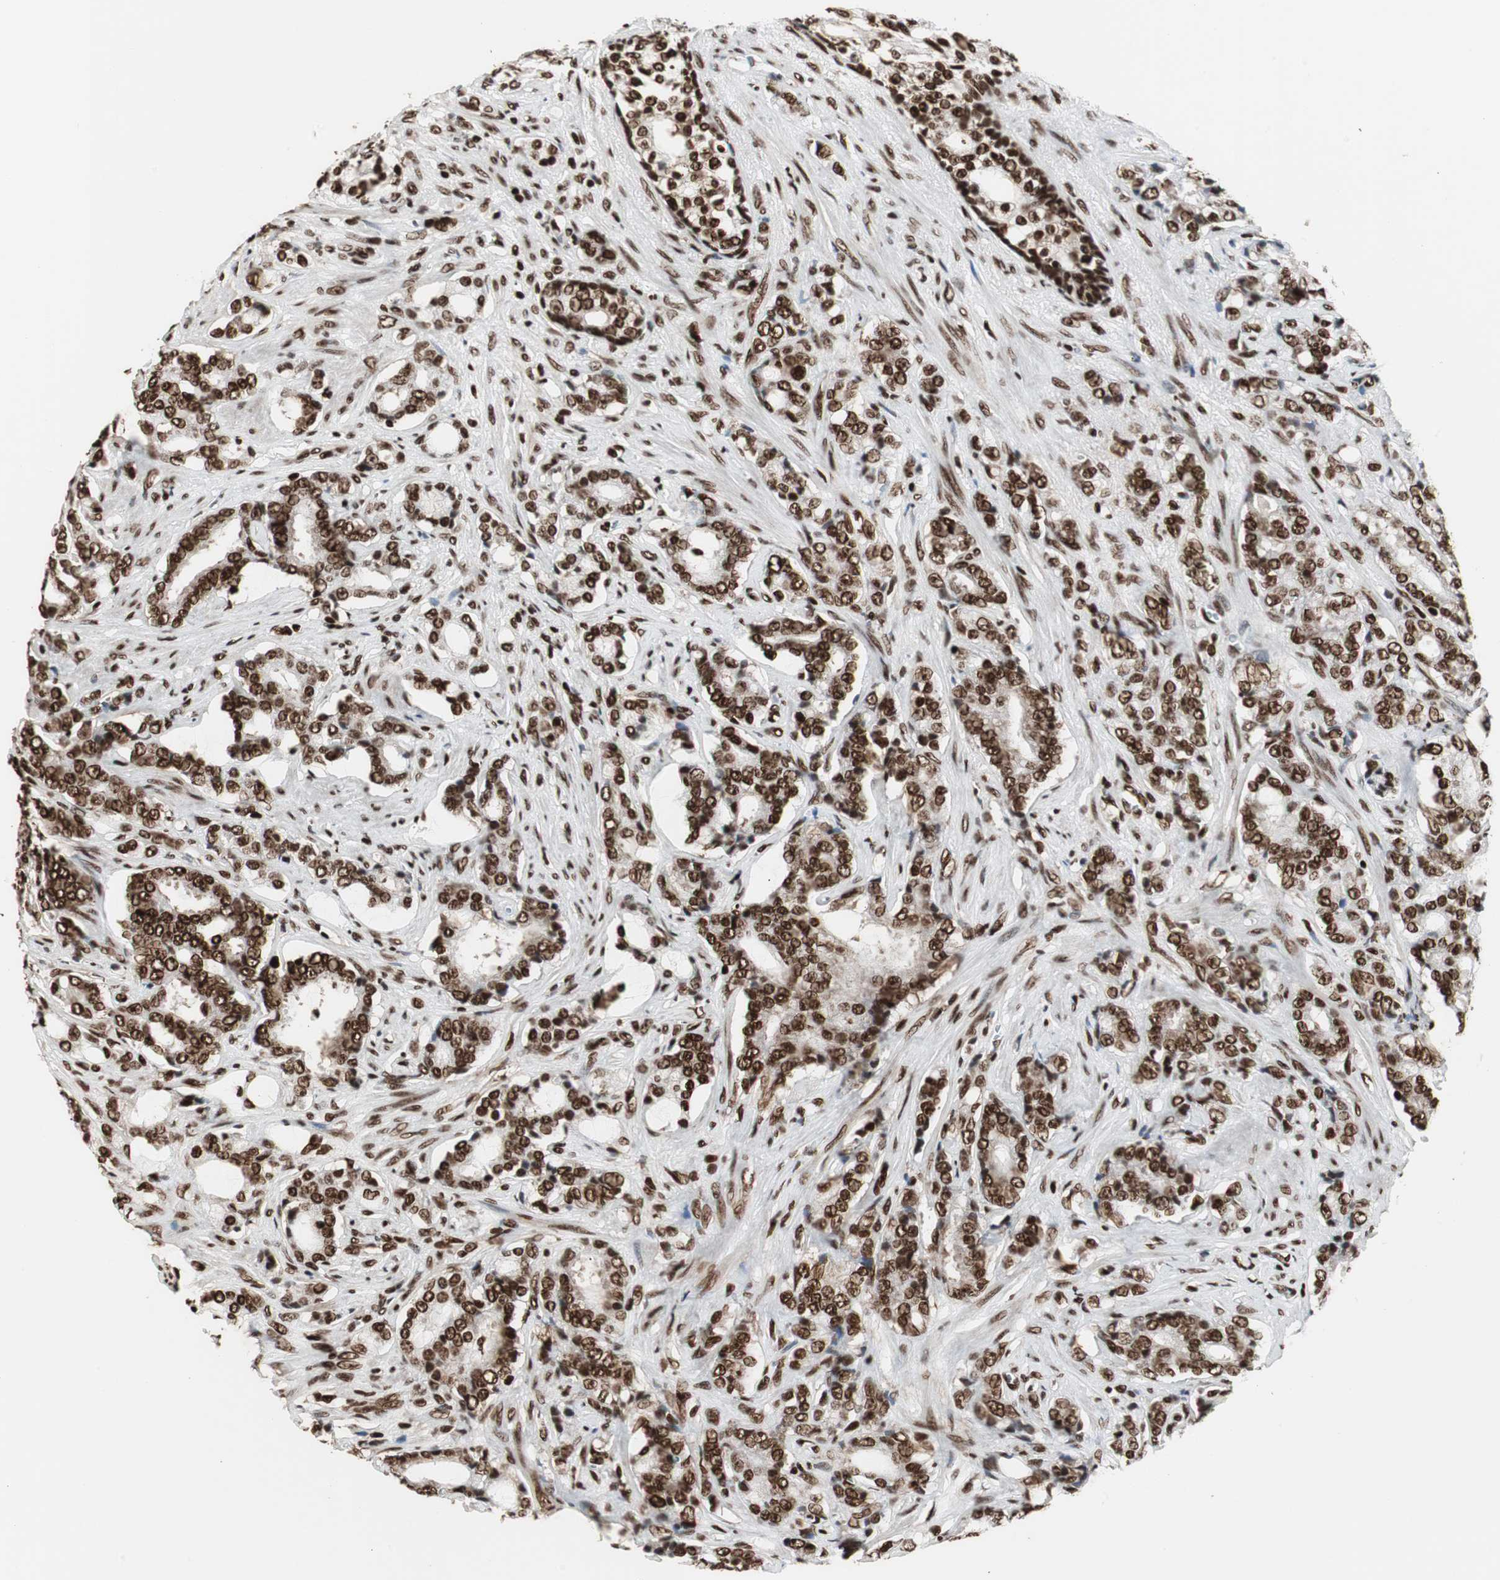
{"staining": {"intensity": "strong", "quantity": ">75%", "location": "cytoplasmic/membranous,nuclear"}, "tissue": "prostate cancer", "cell_type": "Tumor cells", "image_type": "cancer", "snomed": [{"axis": "morphology", "description": "Adenocarcinoma, Low grade"}, {"axis": "topography", "description": "Prostate"}], "caption": "Immunohistochemical staining of human prostate cancer reveals strong cytoplasmic/membranous and nuclear protein staining in approximately >75% of tumor cells.", "gene": "MTA2", "patient": {"sex": "male", "age": 58}}